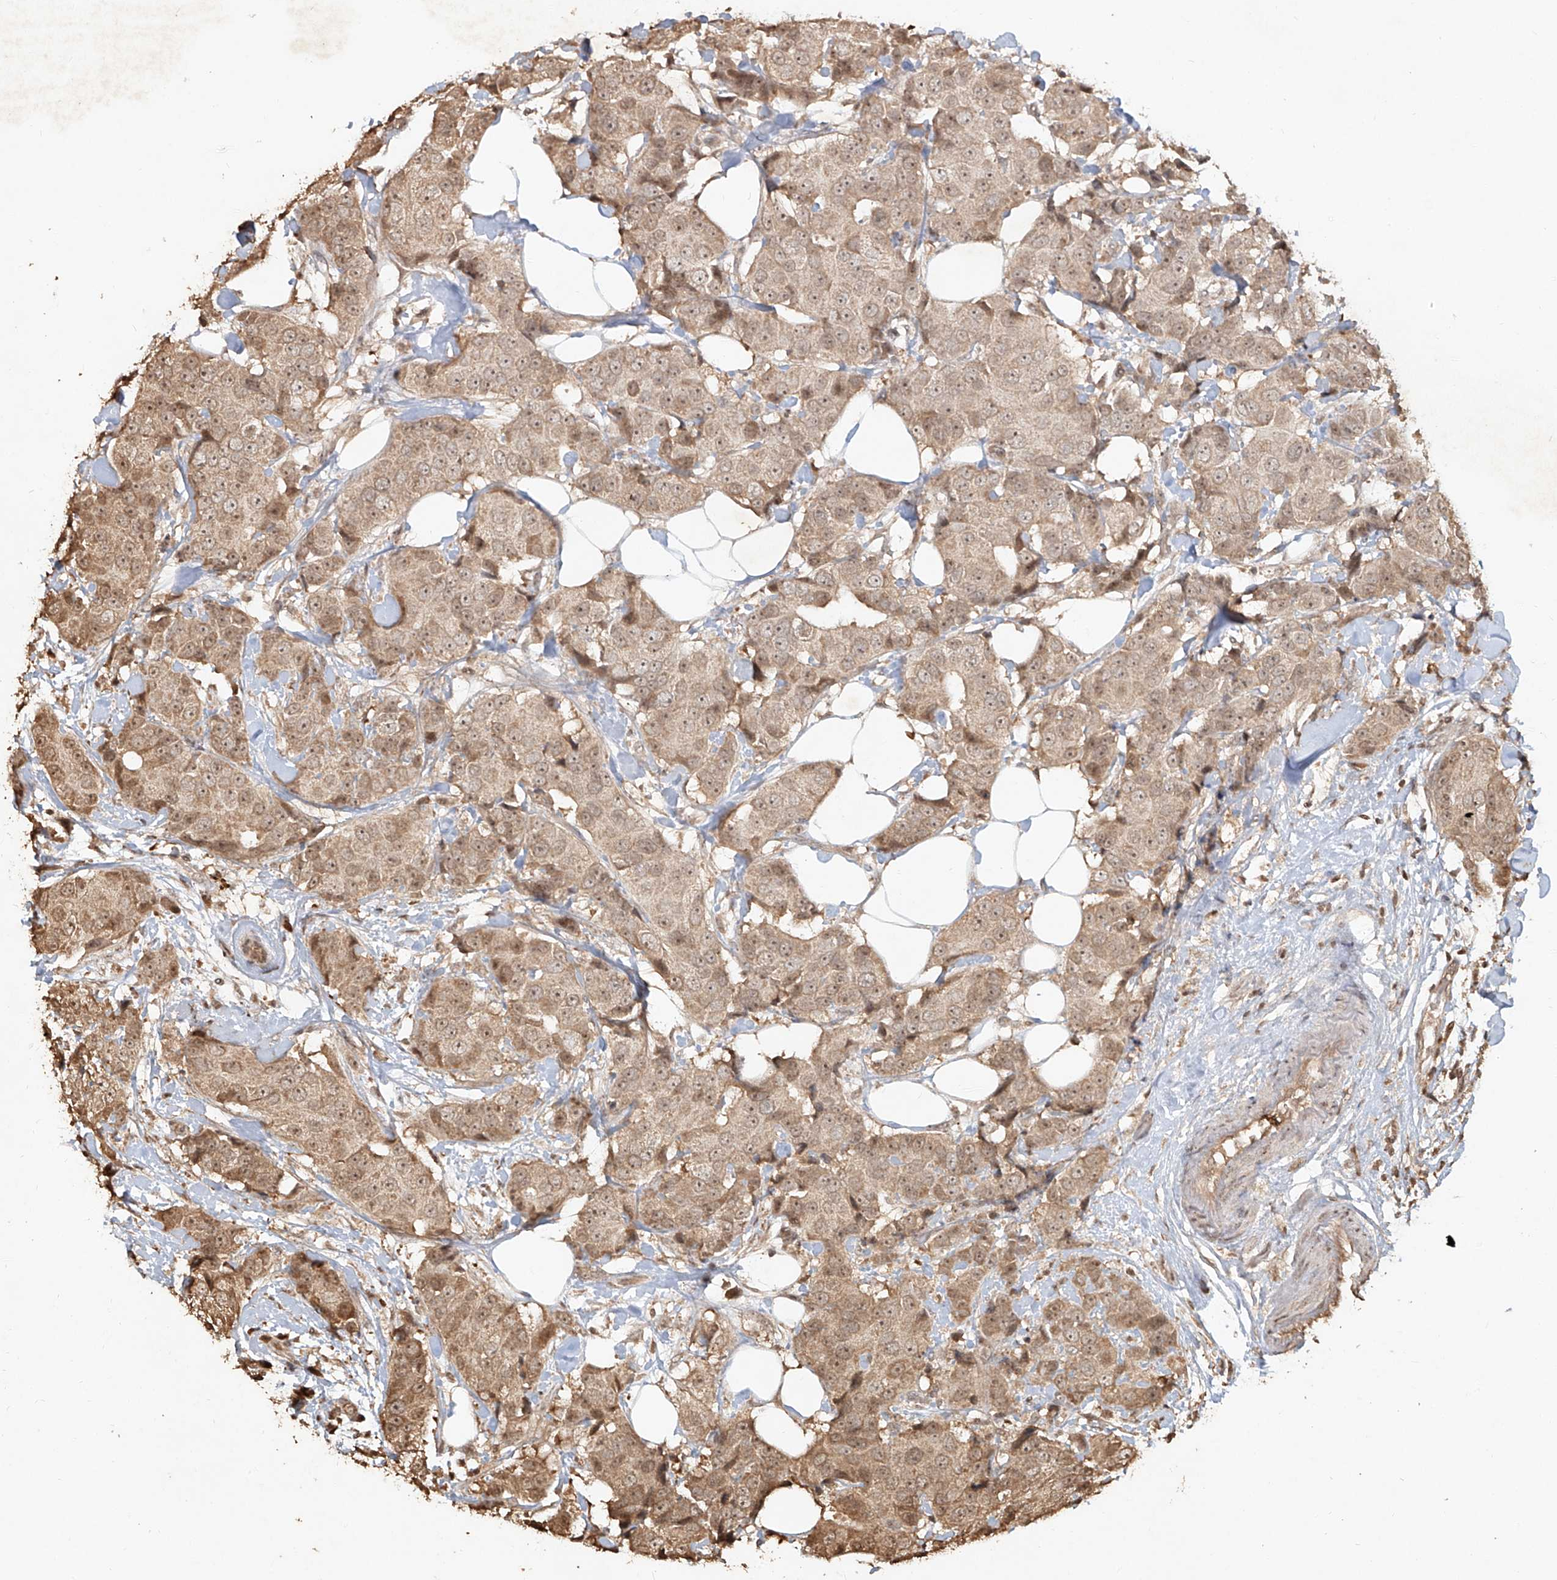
{"staining": {"intensity": "moderate", "quantity": ">75%", "location": "cytoplasmic/membranous,nuclear"}, "tissue": "breast cancer", "cell_type": "Tumor cells", "image_type": "cancer", "snomed": [{"axis": "morphology", "description": "Normal tissue, NOS"}, {"axis": "morphology", "description": "Duct carcinoma"}, {"axis": "topography", "description": "Breast"}], "caption": "The immunohistochemical stain shows moderate cytoplasmic/membranous and nuclear expression in tumor cells of breast invasive ductal carcinoma tissue.", "gene": "UBE2K", "patient": {"sex": "female", "age": 39}}